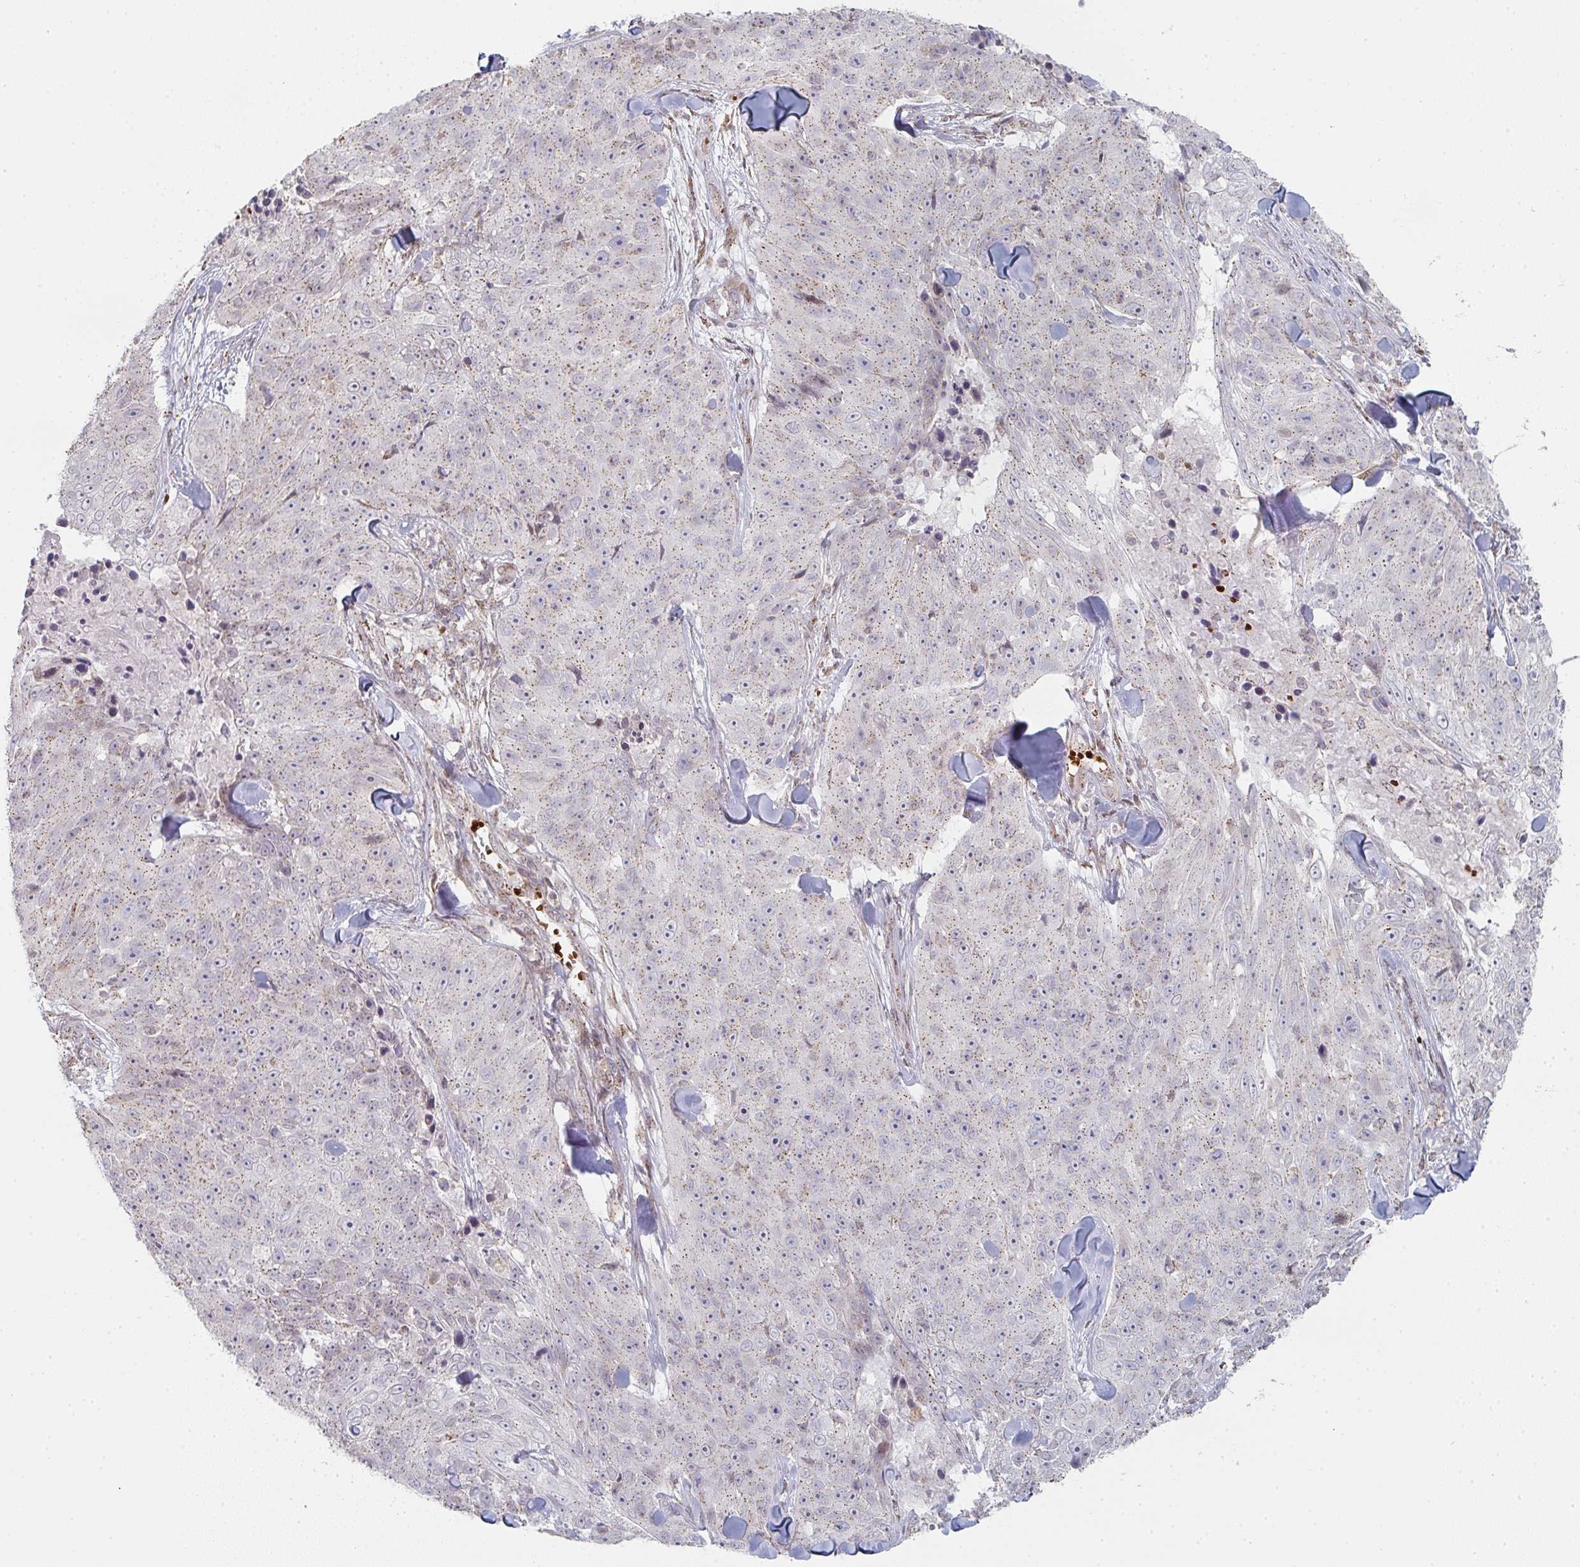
{"staining": {"intensity": "moderate", "quantity": ">75%", "location": "cytoplasmic/membranous"}, "tissue": "skin cancer", "cell_type": "Tumor cells", "image_type": "cancer", "snomed": [{"axis": "morphology", "description": "Squamous cell carcinoma, NOS"}, {"axis": "topography", "description": "Skin"}], "caption": "DAB (3,3'-diaminobenzidine) immunohistochemical staining of human skin cancer displays moderate cytoplasmic/membranous protein positivity in about >75% of tumor cells.", "gene": "ZNF526", "patient": {"sex": "female", "age": 87}}